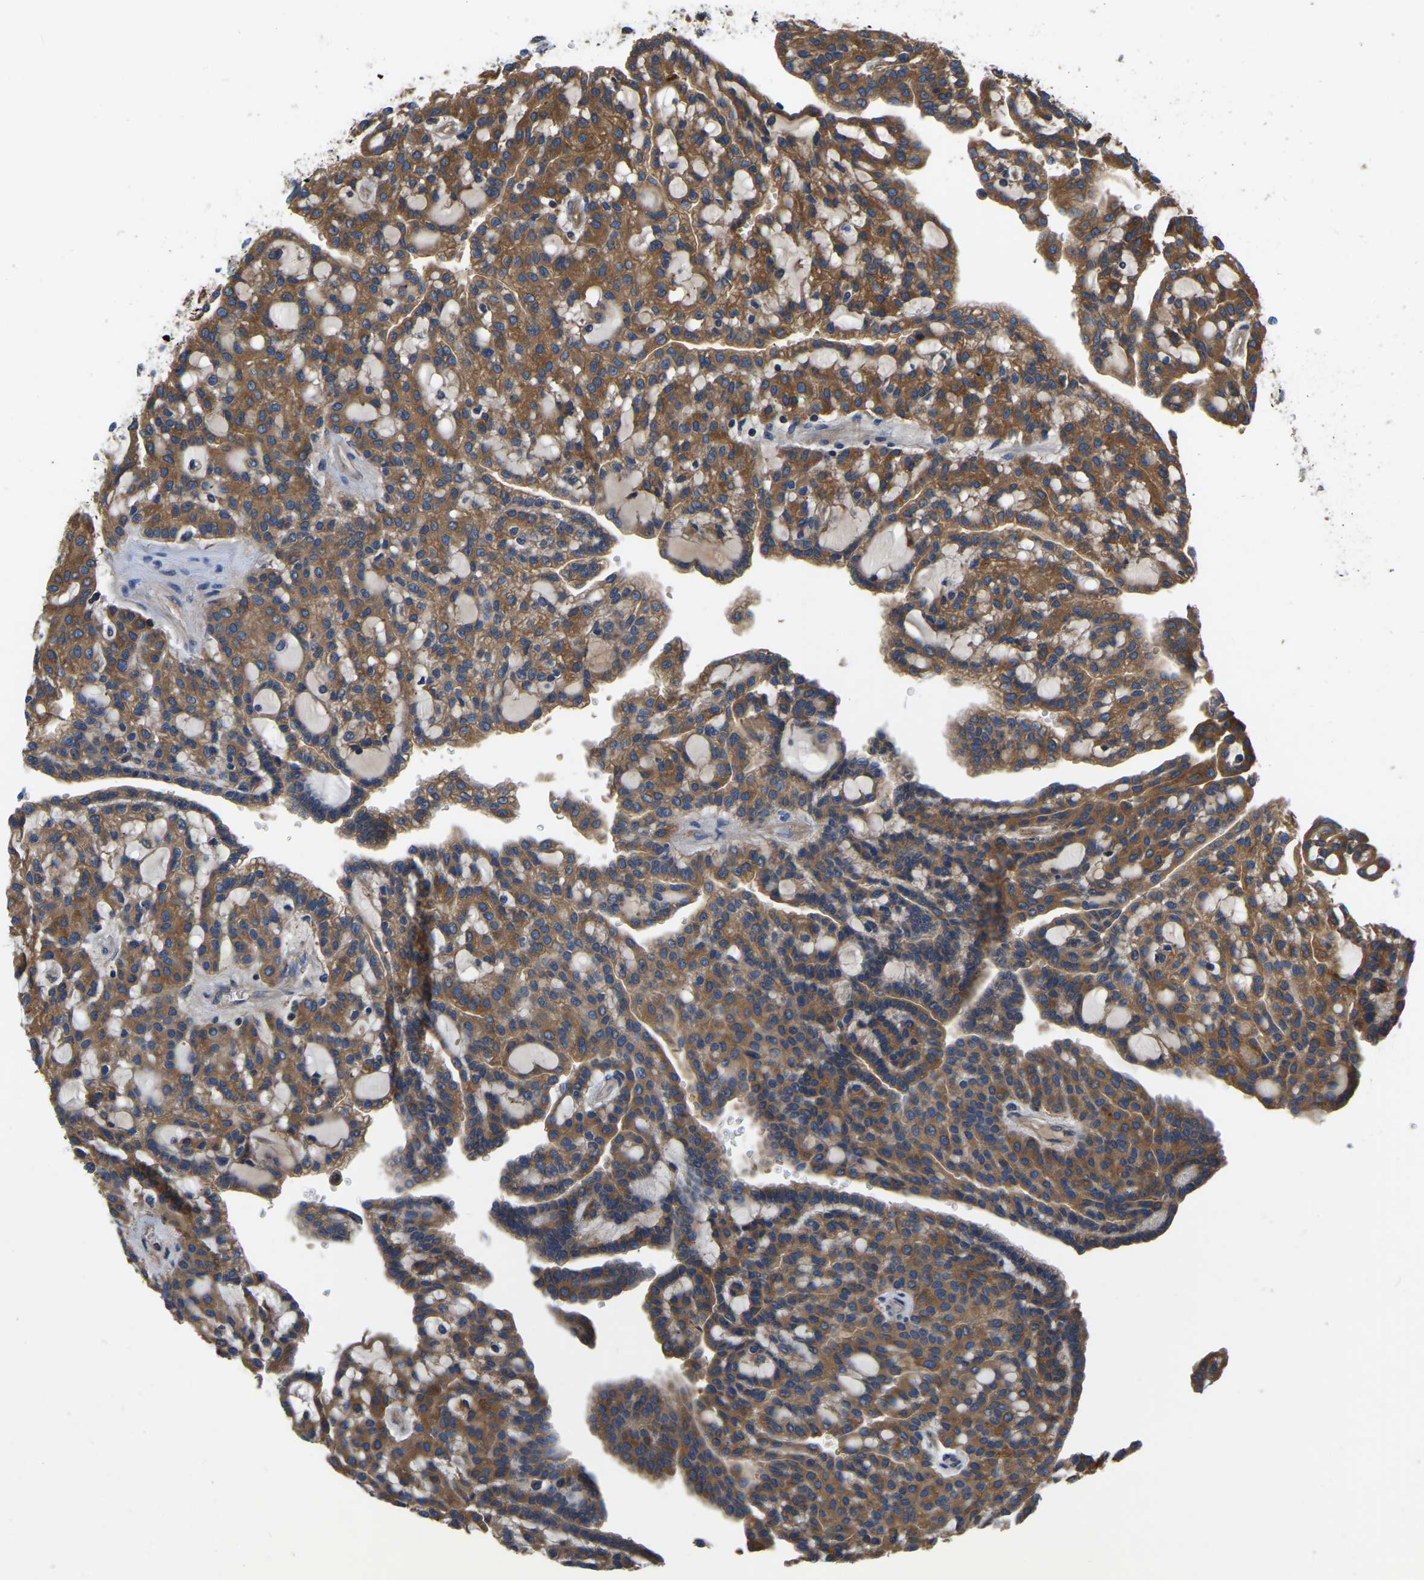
{"staining": {"intensity": "strong", "quantity": ">75%", "location": "cytoplasmic/membranous"}, "tissue": "renal cancer", "cell_type": "Tumor cells", "image_type": "cancer", "snomed": [{"axis": "morphology", "description": "Adenocarcinoma, NOS"}, {"axis": "topography", "description": "Kidney"}], "caption": "Immunohistochemistry (IHC) staining of renal adenocarcinoma, which reveals high levels of strong cytoplasmic/membranous staining in about >75% of tumor cells indicating strong cytoplasmic/membranous protein expression. The staining was performed using DAB (3,3'-diaminobenzidine) (brown) for protein detection and nuclei were counterstained in hematoxylin (blue).", "gene": "GARS1", "patient": {"sex": "male", "age": 63}}